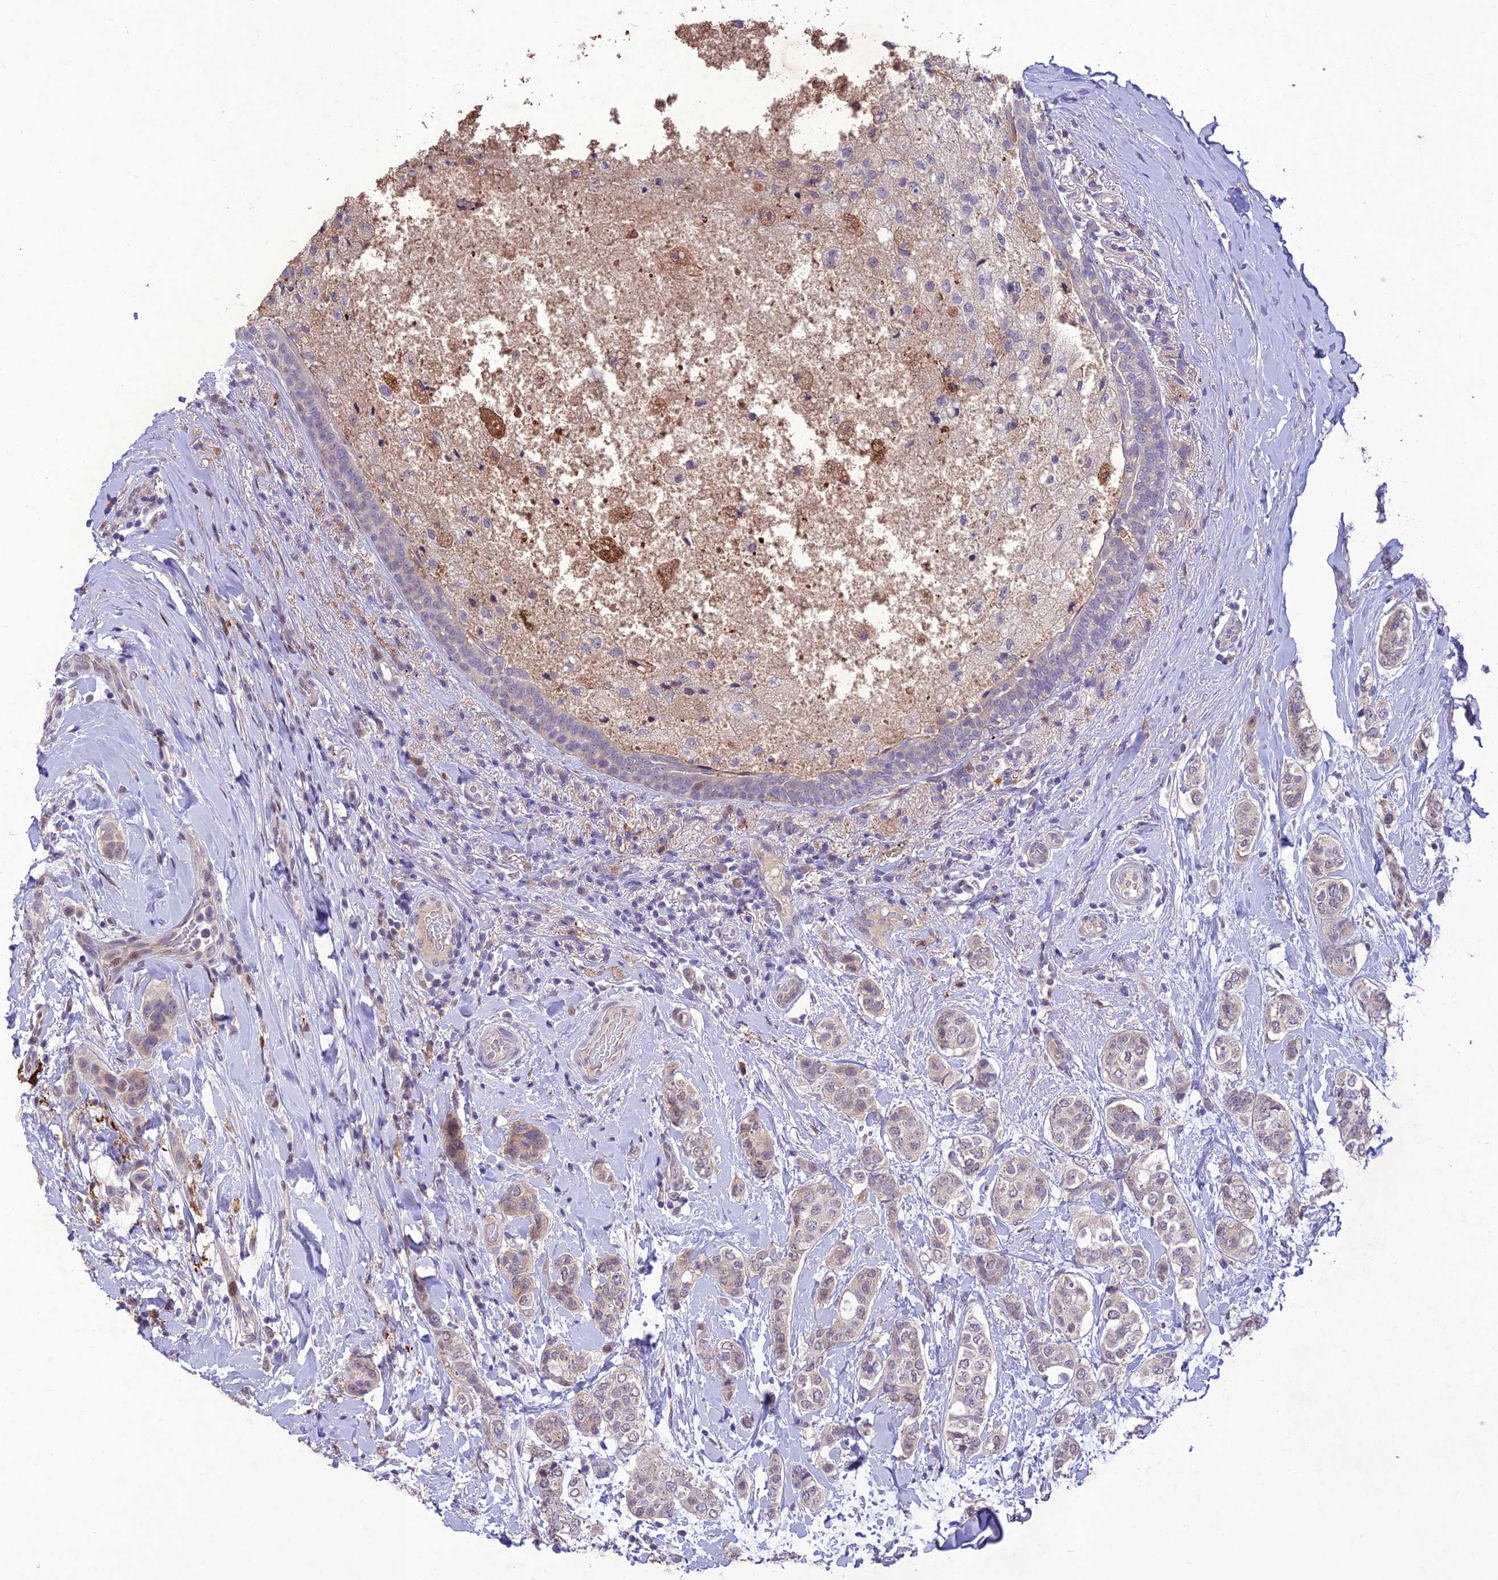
{"staining": {"intensity": "weak", "quantity": "25%-75%", "location": "cytoplasmic/membranous"}, "tissue": "breast cancer", "cell_type": "Tumor cells", "image_type": "cancer", "snomed": [{"axis": "morphology", "description": "Lobular carcinoma"}, {"axis": "topography", "description": "Breast"}], "caption": "Breast cancer (lobular carcinoma) tissue shows weak cytoplasmic/membranous staining in about 25%-75% of tumor cells", "gene": "ANKRD52", "patient": {"sex": "female", "age": 51}}